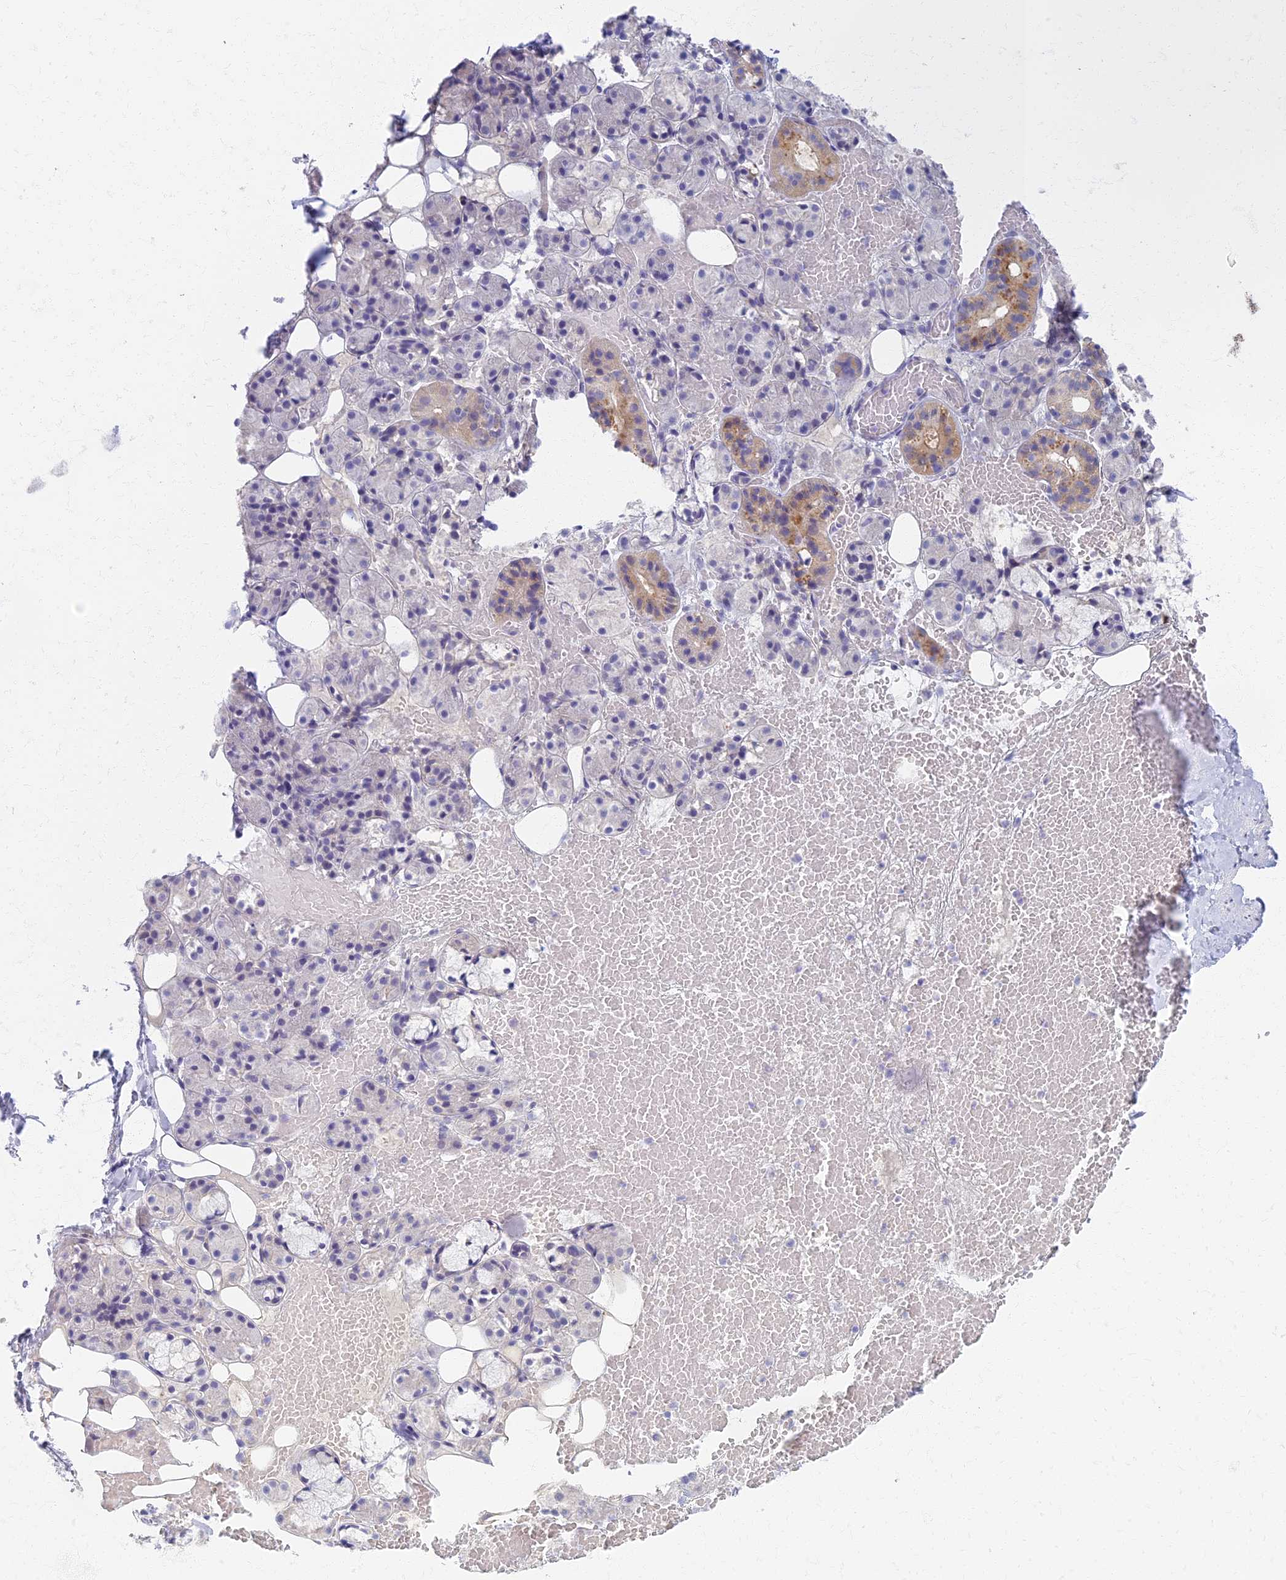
{"staining": {"intensity": "moderate", "quantity": "<25%", "location": "cytoplasmic/membranous"}, "tissue": "salivary gland", "cell_type": "Glandular cells", "image_type": "normal", "snomed": [{"axis": "morphology", "description": "Normal tissue, NOS"}, {"axis": "topography", "description": "Salivary gland"}], "caption": "DAB immunohistochemical staining of normal salivary gland exhibits moderate cytoplasmic/membranous protein staining in about <25% of glandular cells.", "gene": "AP4E1", "patient": {"sex": "male", "age": 63}}